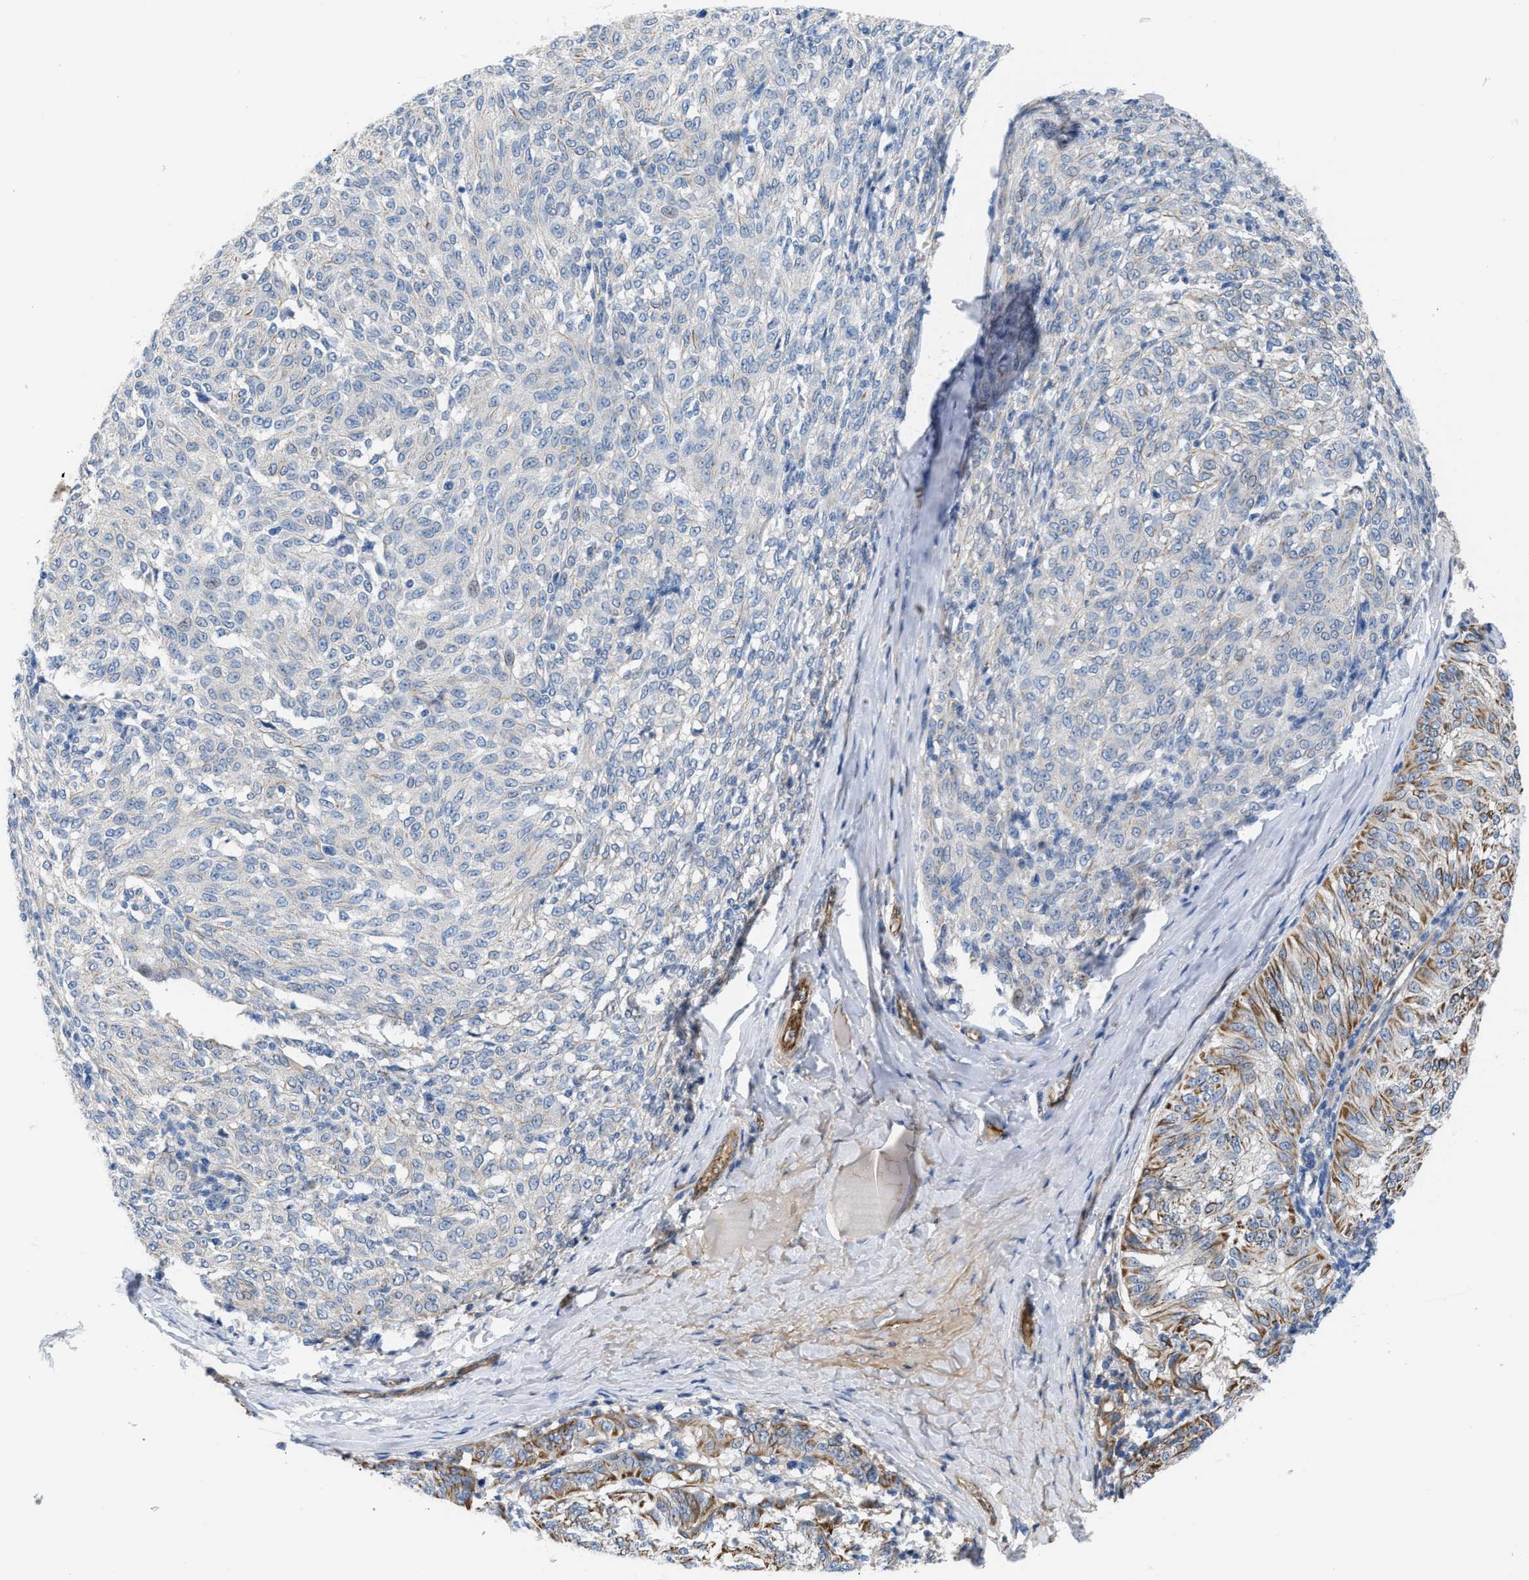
{"staining": {"intensity": "moderate", "quantity": "25%-75%", "location": "cytoplasmic/membranous"}, "tissue": "melanoma", "cell_type": "Tumor cells", "image_type": "cancer", "snomed": [{"axis": "morphology", "description": "Malignant melanoma, NOS"}, {"axis": "topography", "description": "Skin"}], "caption": "Immunohistochemistry (DAB) staining of melanoma displays moderate cytoplasmic/membranous protein staining in about 25%-75% of tumor cells. (Brightfield microscopy of DAB IHC at high magnification).", "gene": "TFPI", "patient": {"sex": "female", "age": 72}}